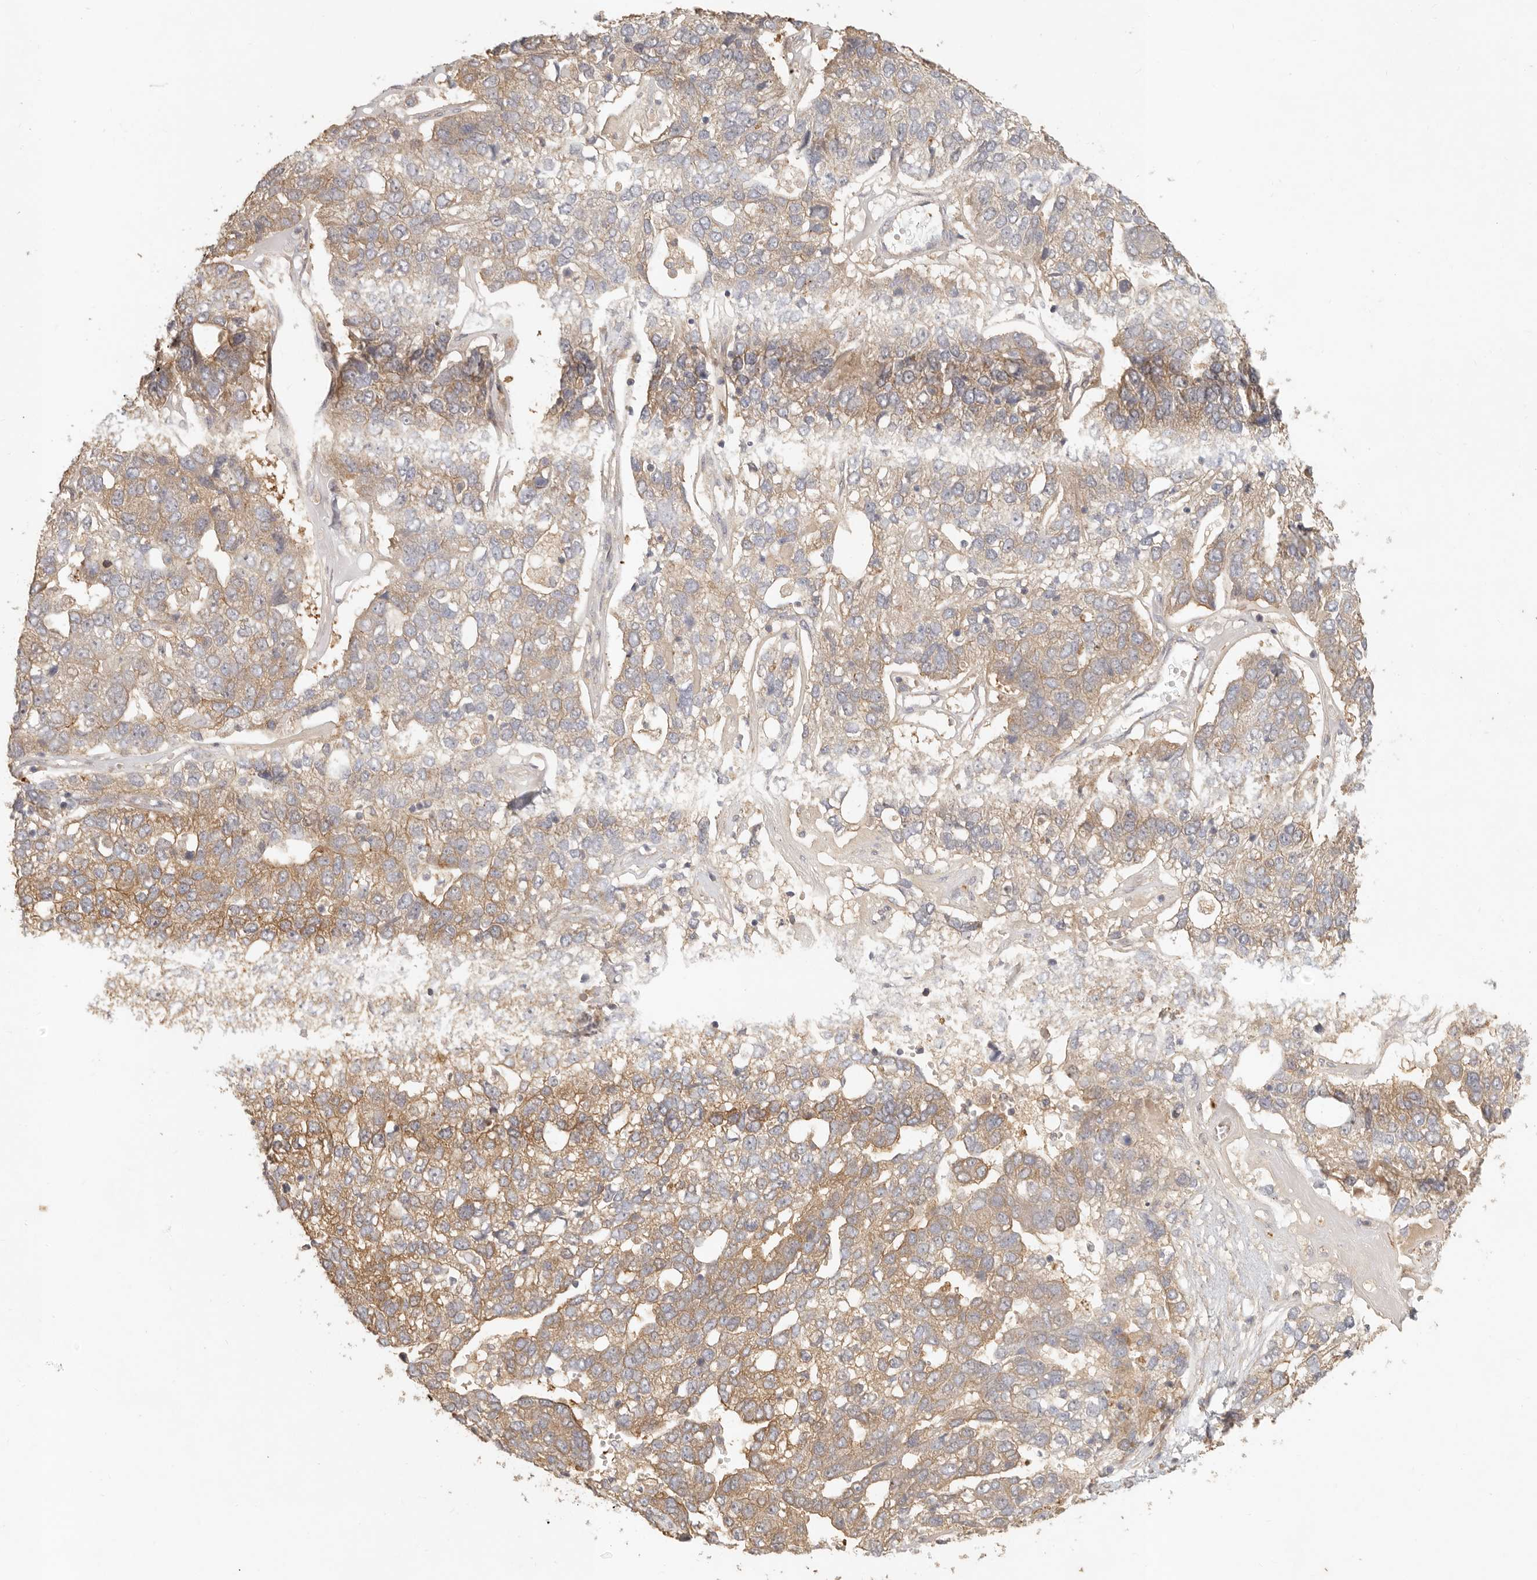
{"staining": {"intensity": "moderate", "quantity": "25%-75%", "location": "cytoplasmic/membranous"}, "tissue": "pancreatic cancer", "cell_type": "Tumor cells", "image_type": "cancer", "snomed": [{"axis": "morphology", "description": "Adenocarcinoma, NOS"}, {"axis": "topography", "description": "Pancreas"}], "caption": "Approximately 25%-75% of tumor cells in pancreatic adenocarcinoma show moderate cytoplasmic/membranous protein expression as visualized by brown immunohistochemical staining.", "gene": "VIPR1", "patient": {"sex": "female", "age": 61}}